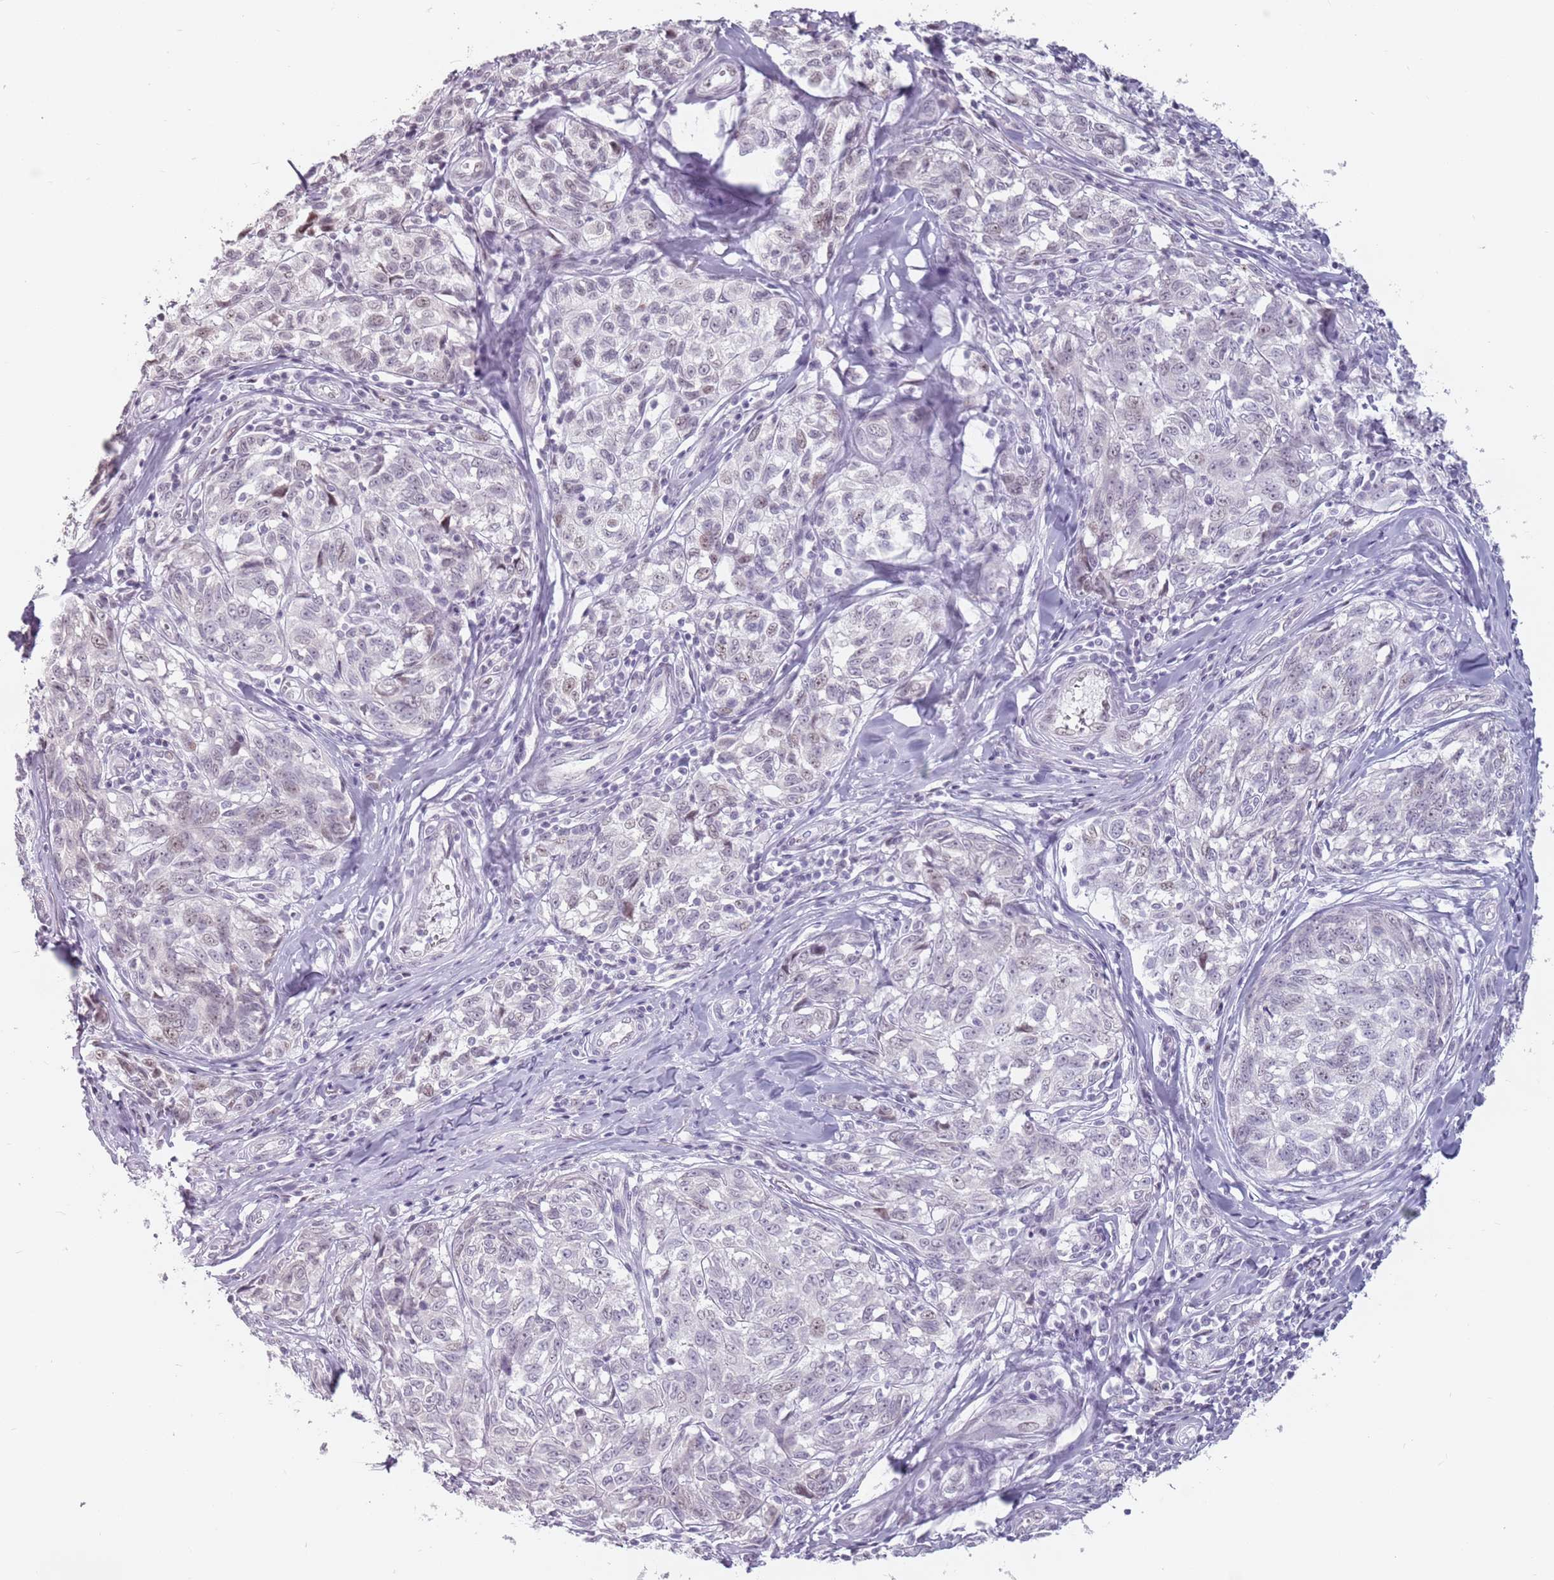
{"staining": {"intensity": "weak", "quantity": "<25%", "location": "nuclear"}, "tissue": "melanoma", "cell_type": "Tumor cells", "image_type": "cancer", "snomed": [{"axis": "morphology", "description": "Normal tissue, NOS"}, {"axis": "morphology", "description": "Malignant melanoma, NOS"}, {"axis": "topography", "description": "Skin"}], "caption": "Histopathology image shows no significant protein expression in tumor cells of melanoma. (DAB (3,3'-diaminobenzidine) IHC with hematoxylin counter stain).", "gene": "PTCHD1", "patient": {"sex": "female", "age": 64}}